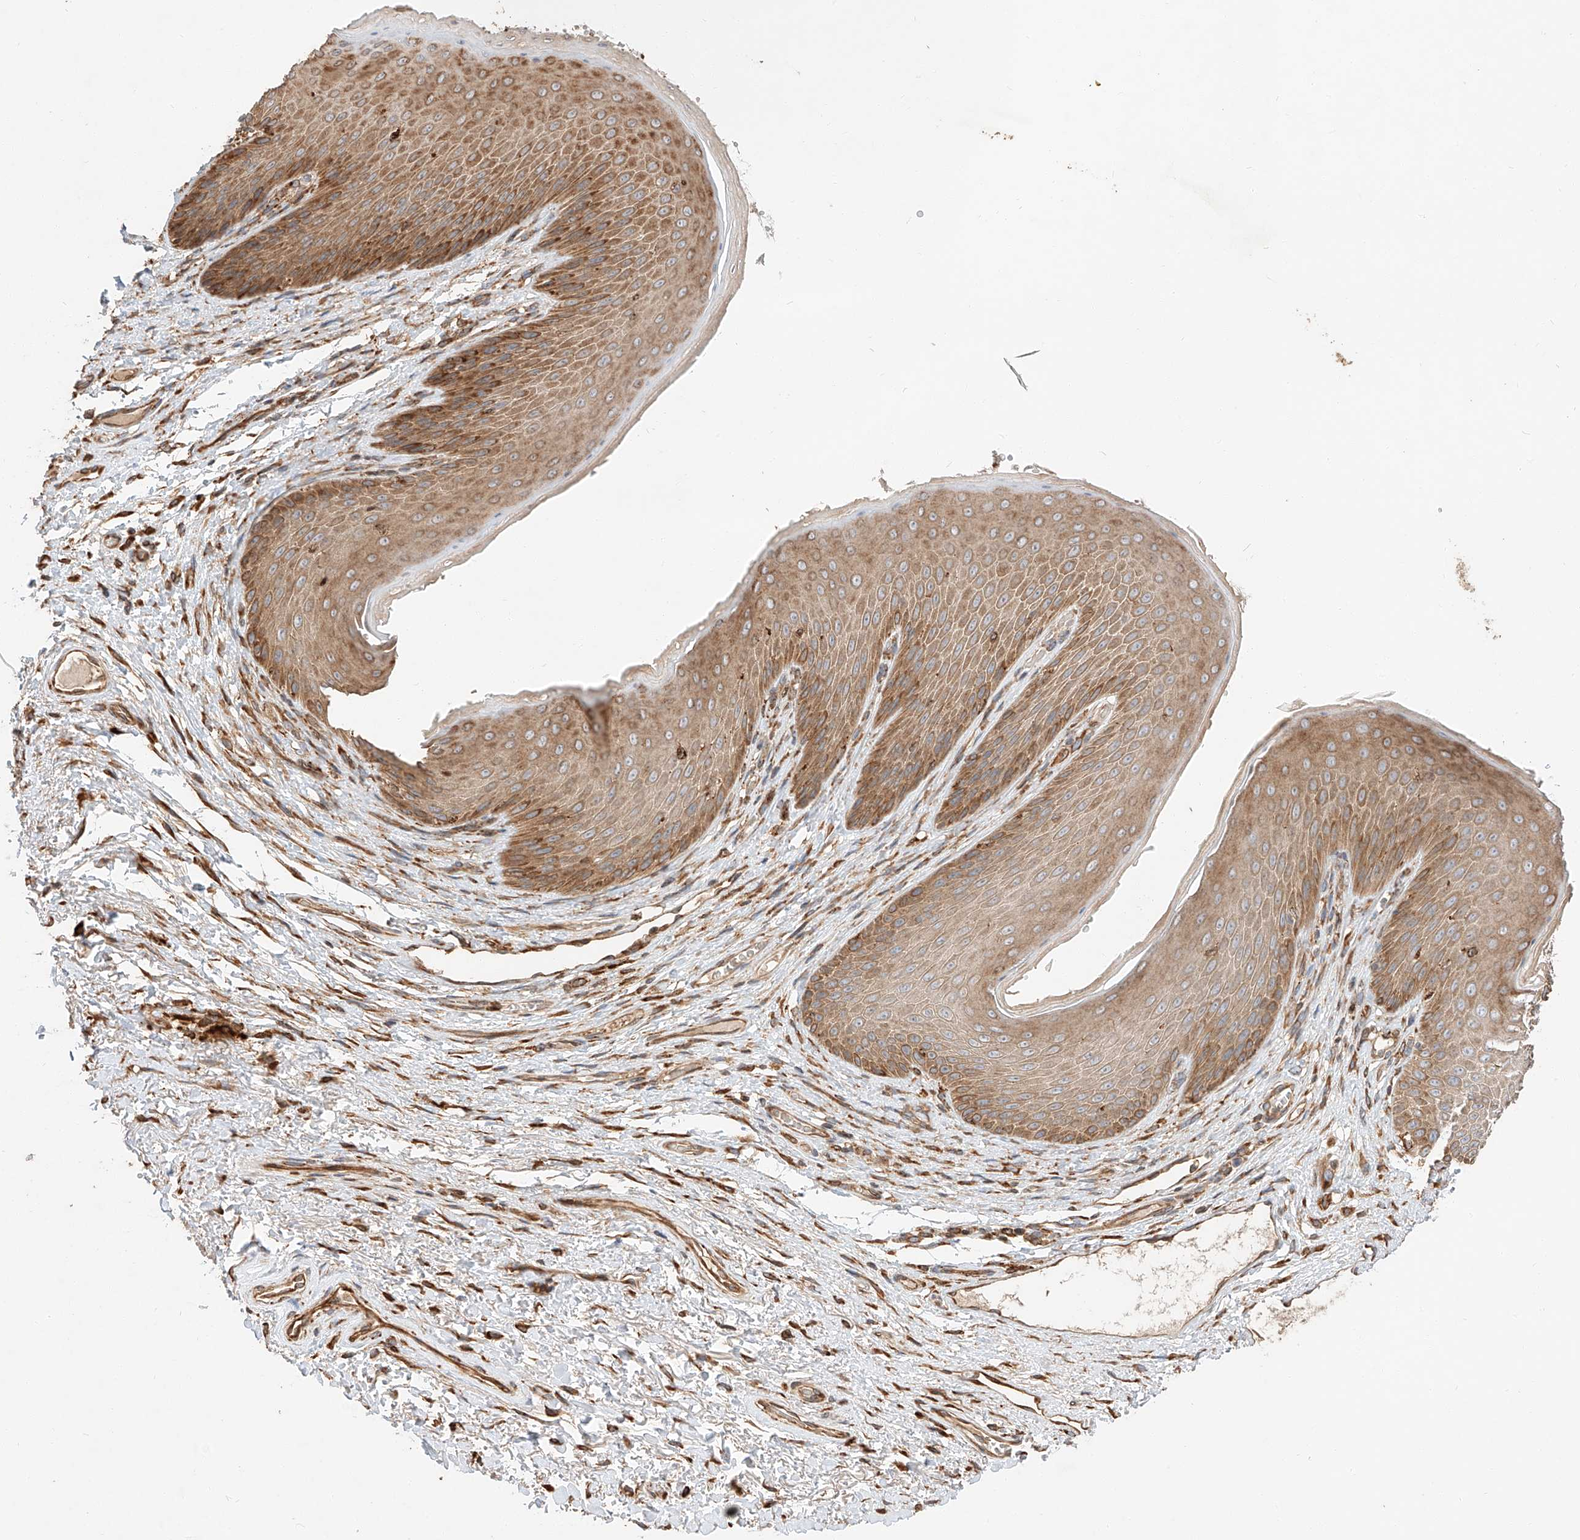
{"staining": {"intensity": "moderate", "quantity": ">75%", "location": "cytoplasmic/membranous"}, "tissue": "skin", "cell_type": "Epidermal cells", "image_type": "normal", "snomed": [{"axis": "morphology", "description": "Normal tissue, NOS"}, {"axis": "topography", "description": "Anal"}], "caption": "Moderate cytoplasmic/membranous staining is seen in approximately >75% of epidermal cells in benign skin.", "gene": "ZNF84", "patient": {"sex": "male", "age": 74}}